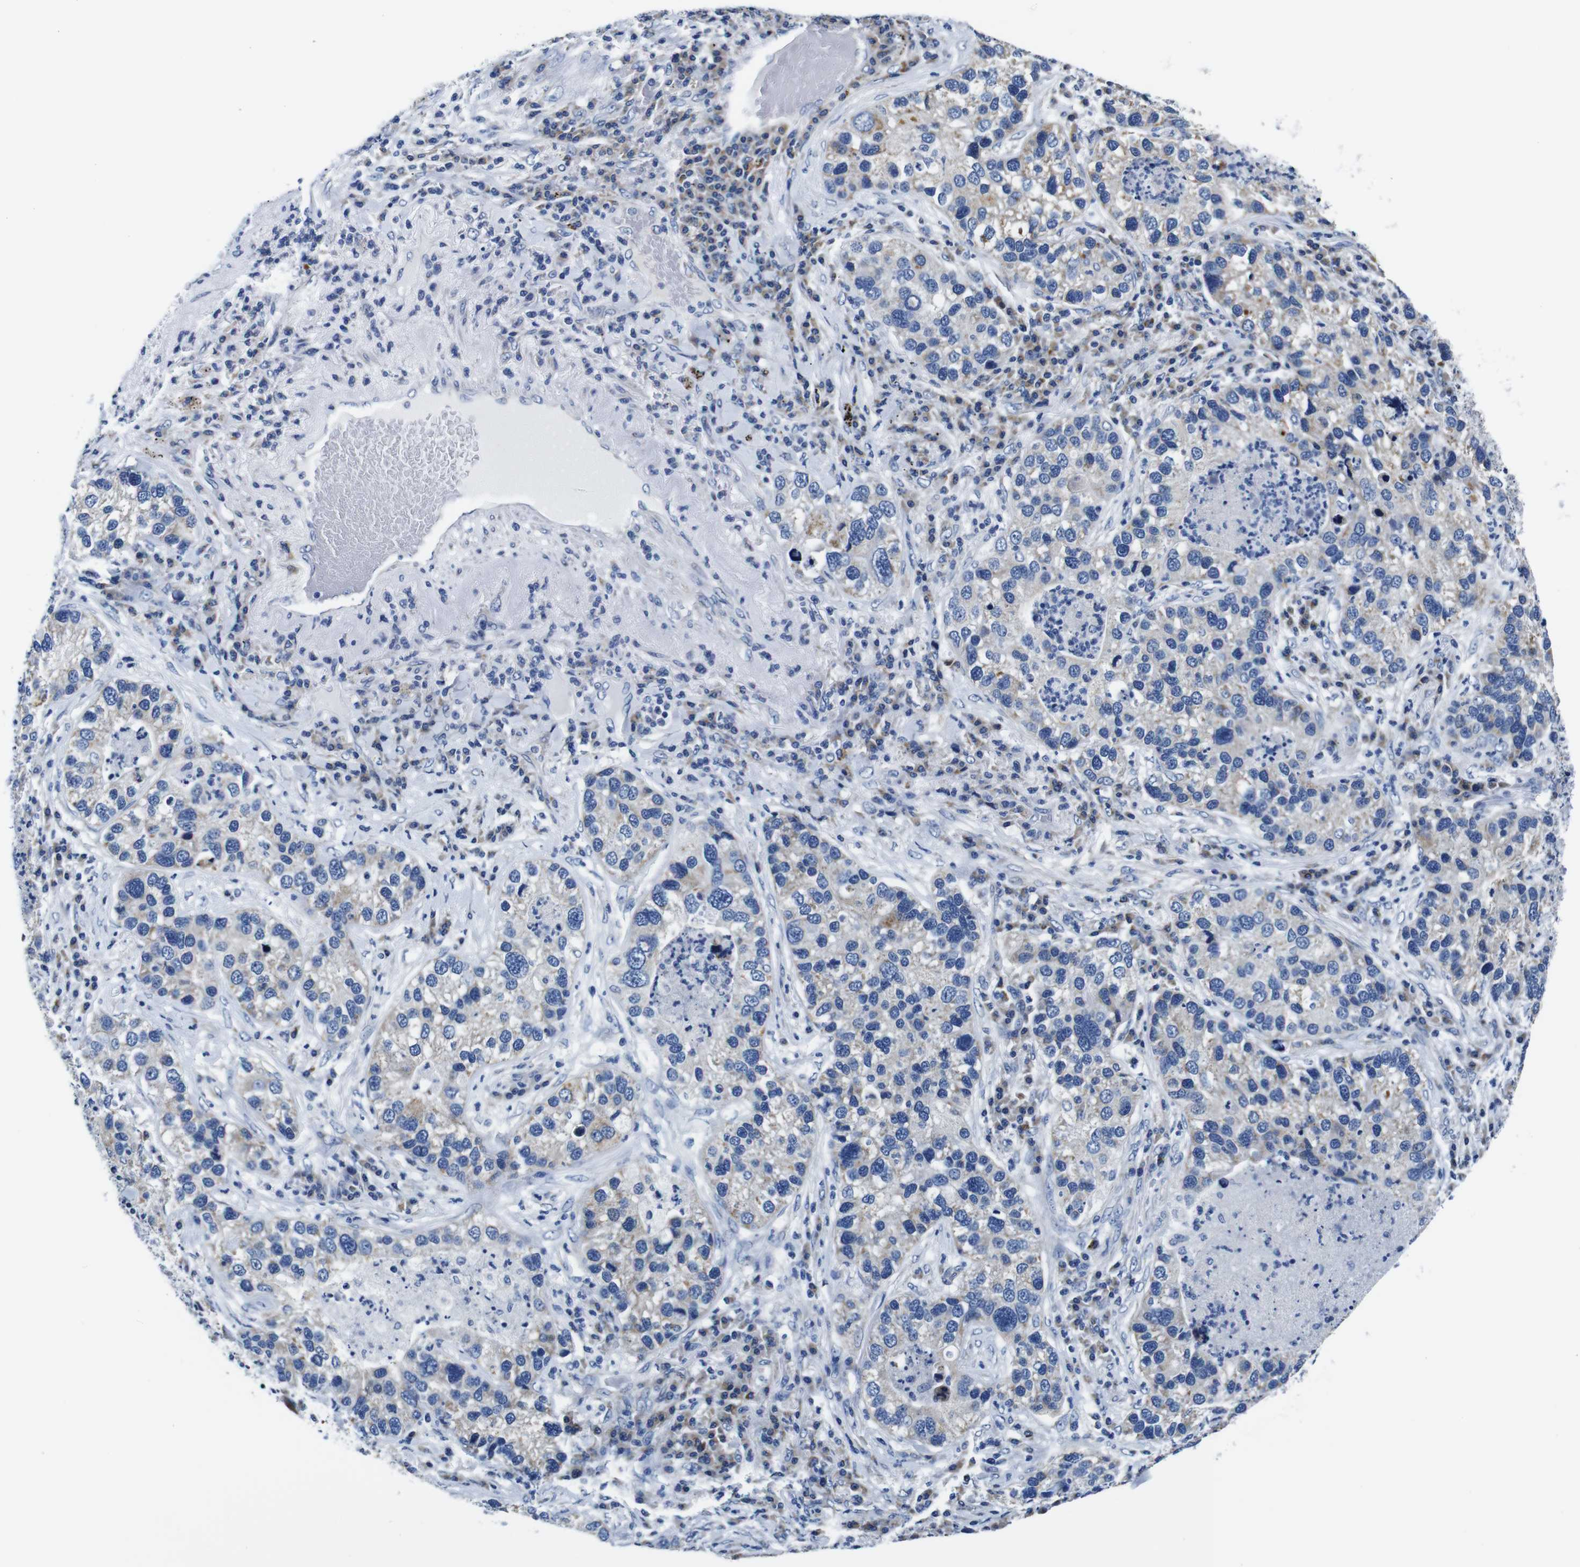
{"staining": {"intensity": "weak", "quantity": "<25%", "location": "cytoplasmic/membranous"}, "tissue": "lung cancer", "cell_type": "Tumor cells", "image_type": "cancer", "snomed": [{"axis": "morphology", "description": "Normal tissue, NOS"}, {"axis": "morphology", "description": "Adenocarcinoma, NOS"}, {"axis": "topography", "description": "Bronchus"}, {"axis": "topography", "description": "Lung"}], "caption": "IHC image of neoplastic tissue: lung adenocarcinoma stained with DAB shows no significant protein positivity in tumor cells.", "gene": "SNX19", "patient": {"sex": "male", "age": 54}}